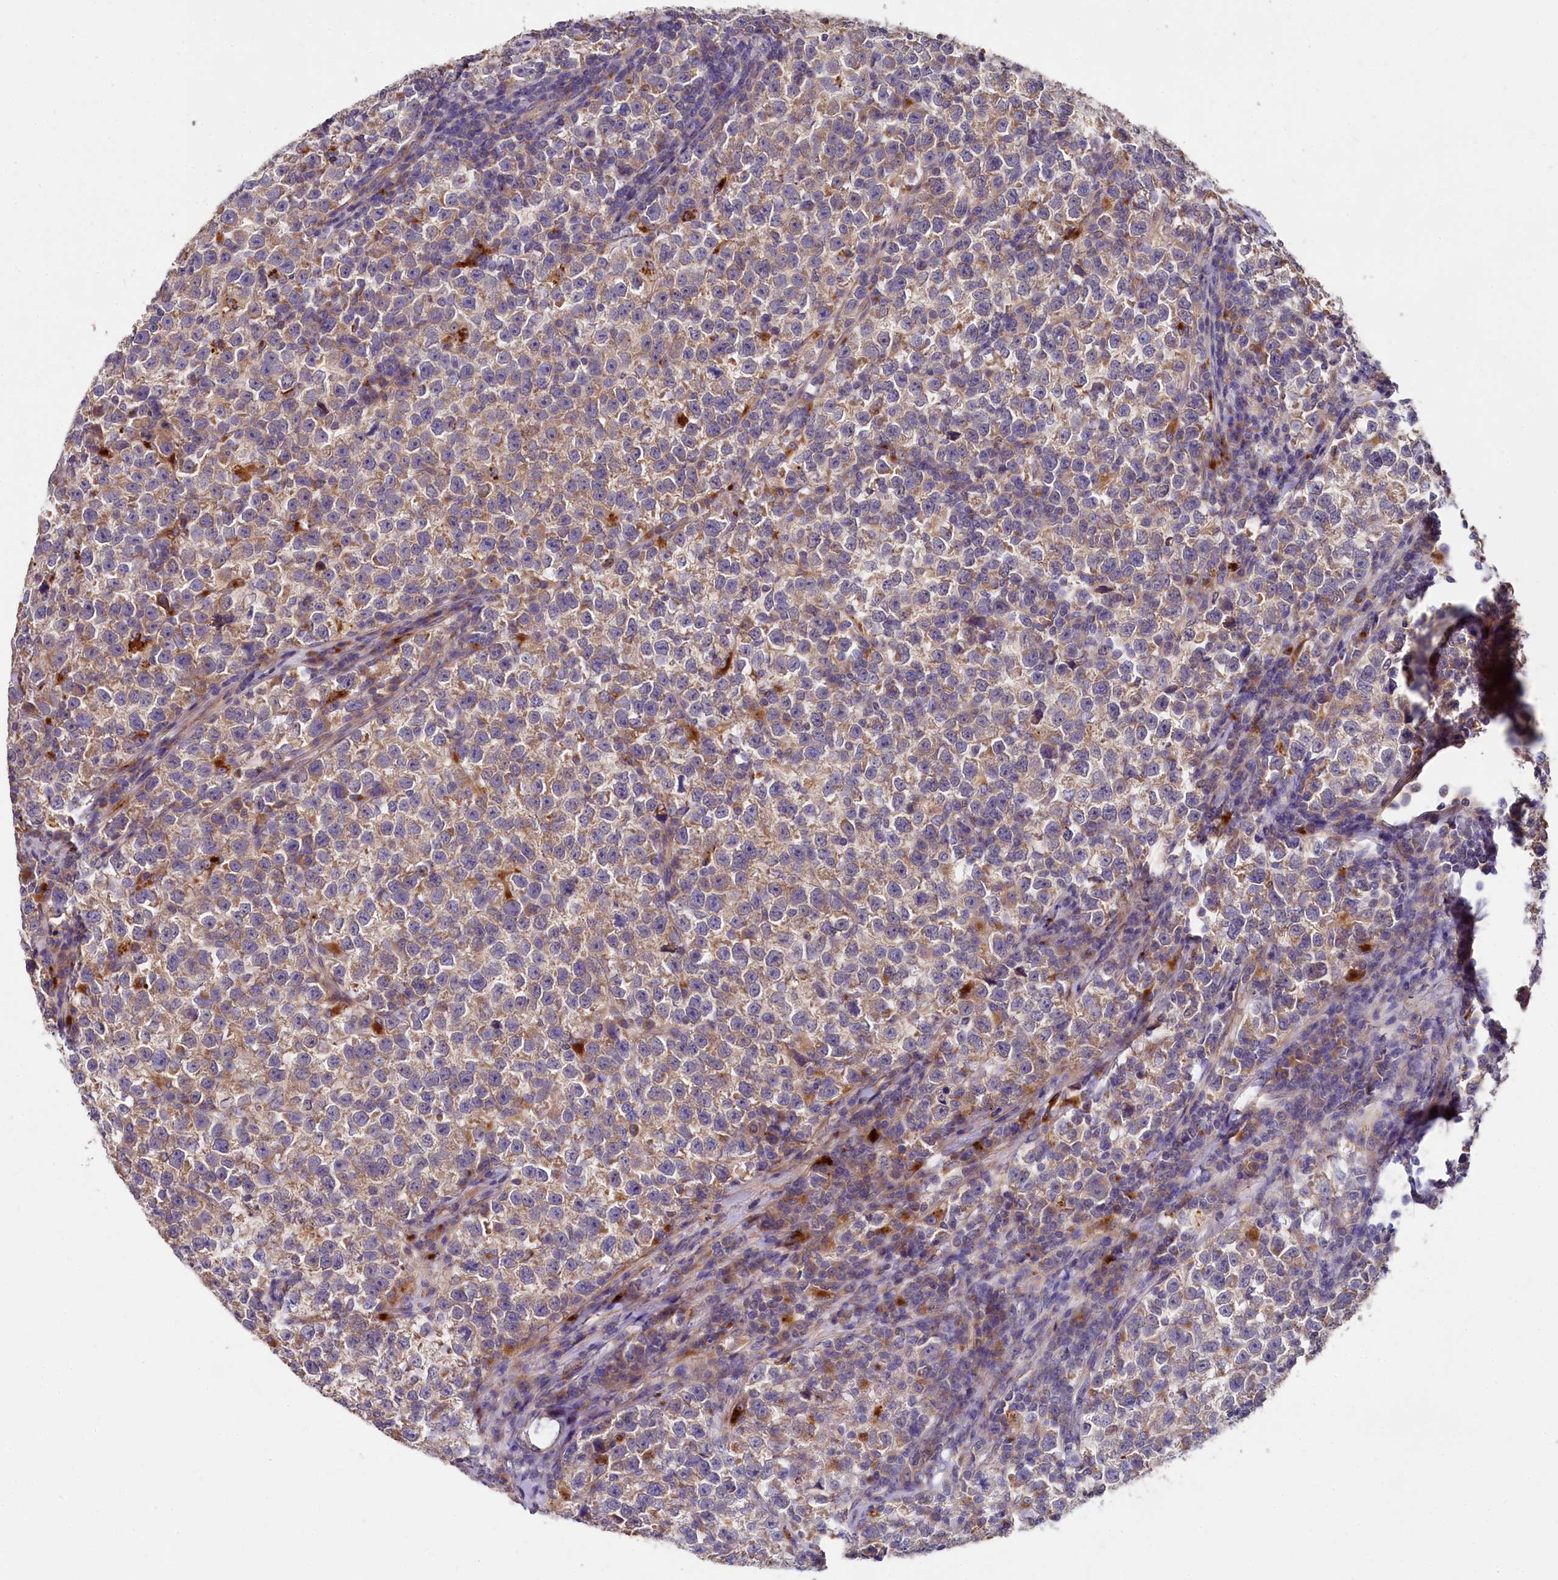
{"staining": {"intensity": "moderate", "quantity": "25%-75%", "location": "cytoplasmic/membranous"}, "tissue": "testis cancer", "cell_type": "Tumor cells", "image_type": "cancer", "snomed": [{"axis": "morphology", "description": "Normal tissue, NOS"}, {"axis": "morphology", "description": "Seminoma, NOS"}, {"axis": "topography", "description": "Testis"}], "caption": "High-power microscopy captured an immunohistochemistry (IHC) photomicrograph of seminoma (testis), revealing moderate cytoplasmic/membranous staining in about 25%-75% of tumor cells.", "gene": "SPRYD3", "patient": {"sex": "male", "age": 43}}